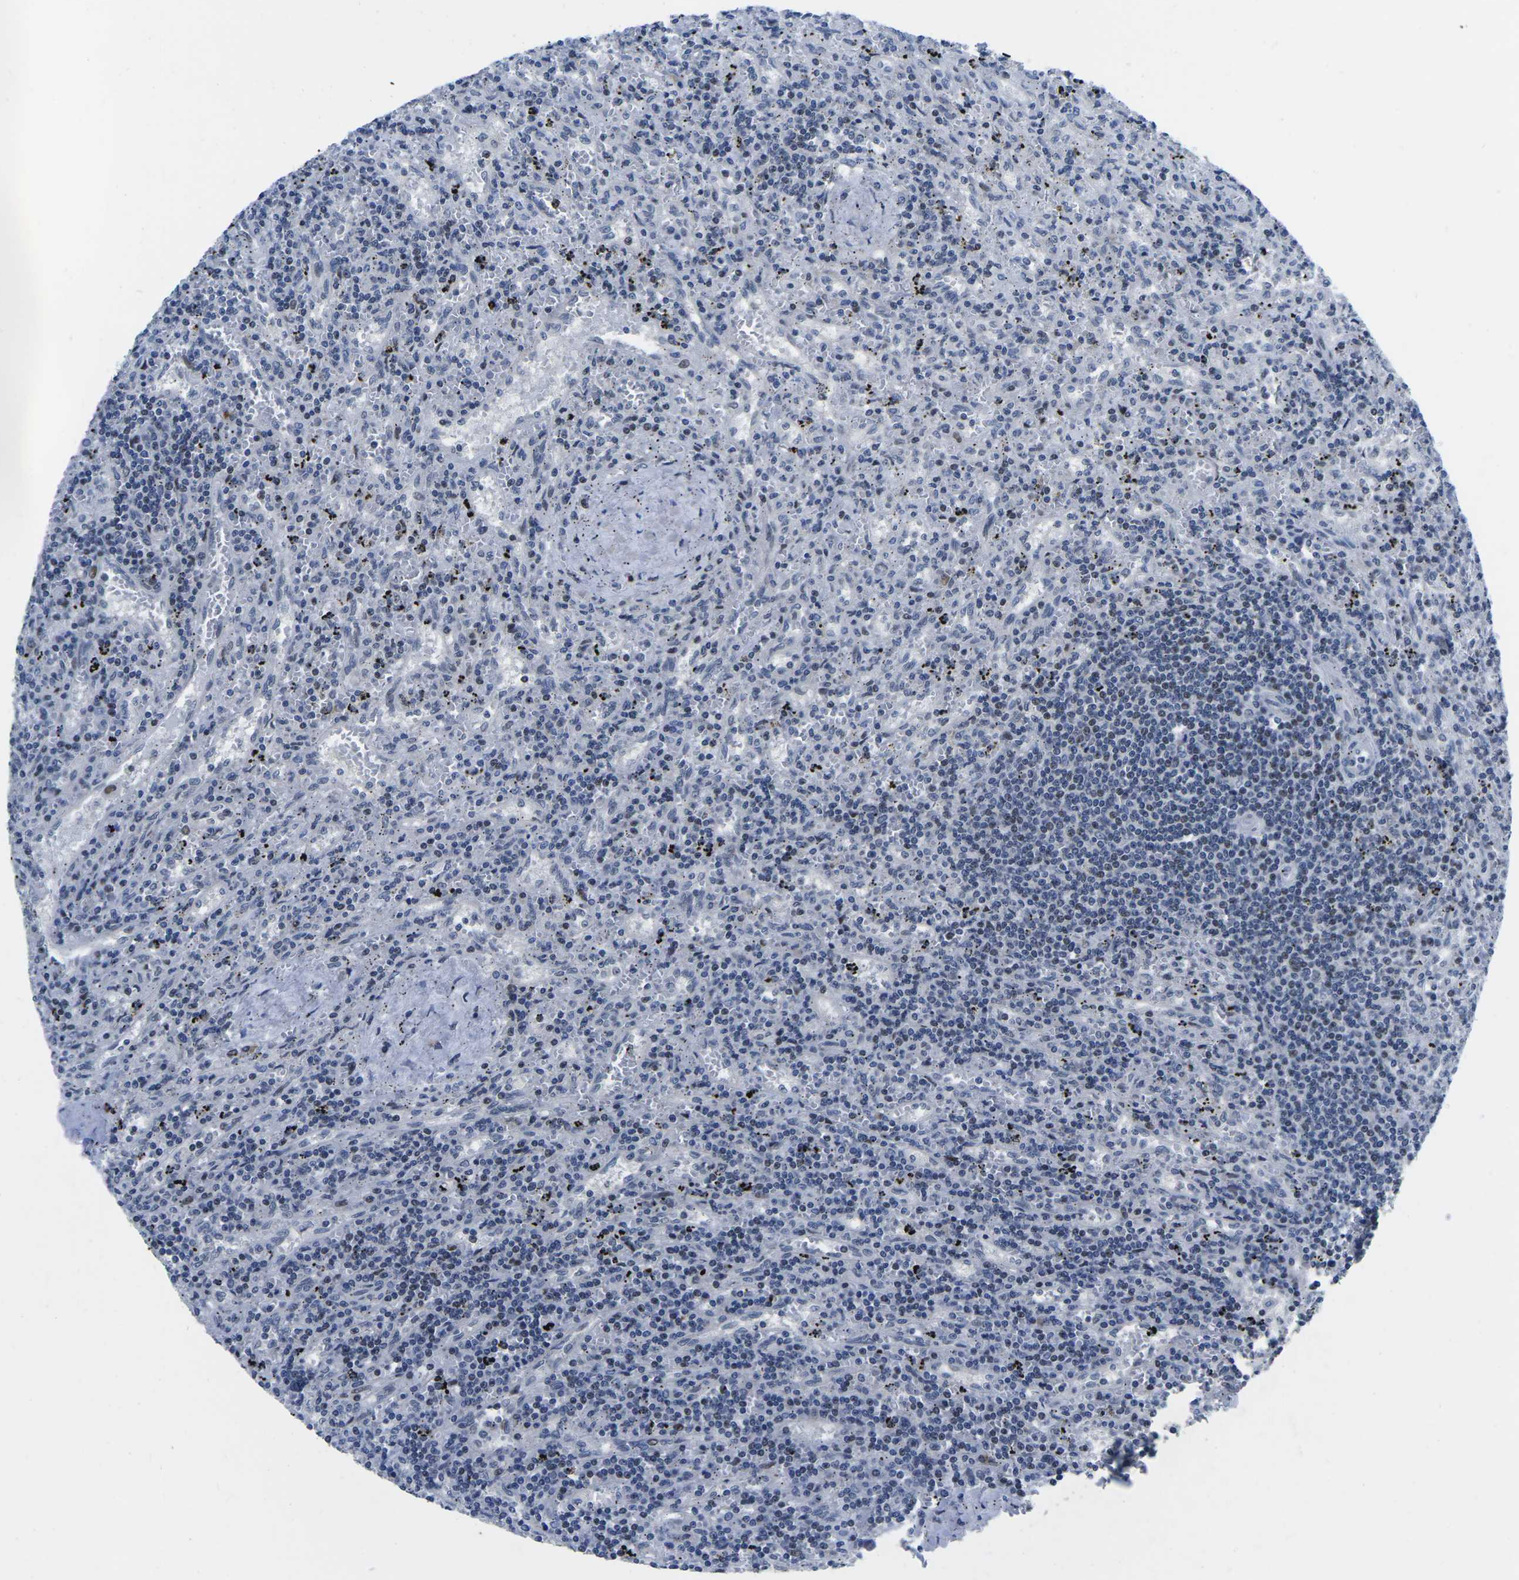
{"staining": {"intensity": "weak", "quantity": "<25%", "location": "nuclear"}, "tissue": "lymphoma", "cell_type": "Tumor cells", "image_type": "cancer", "snomed": [{"axis": "morphology", "description": "Malignant lymphoma, non-Hodgkin's type, Low grade"}, {"axis": "topography", "description": "Spleen"}], "caption": "A photomicrograph of human lymphoma is negative for staining in tumor cells.", "gene": "CDC73", "patient": {"sex": "male", "age": 76}}